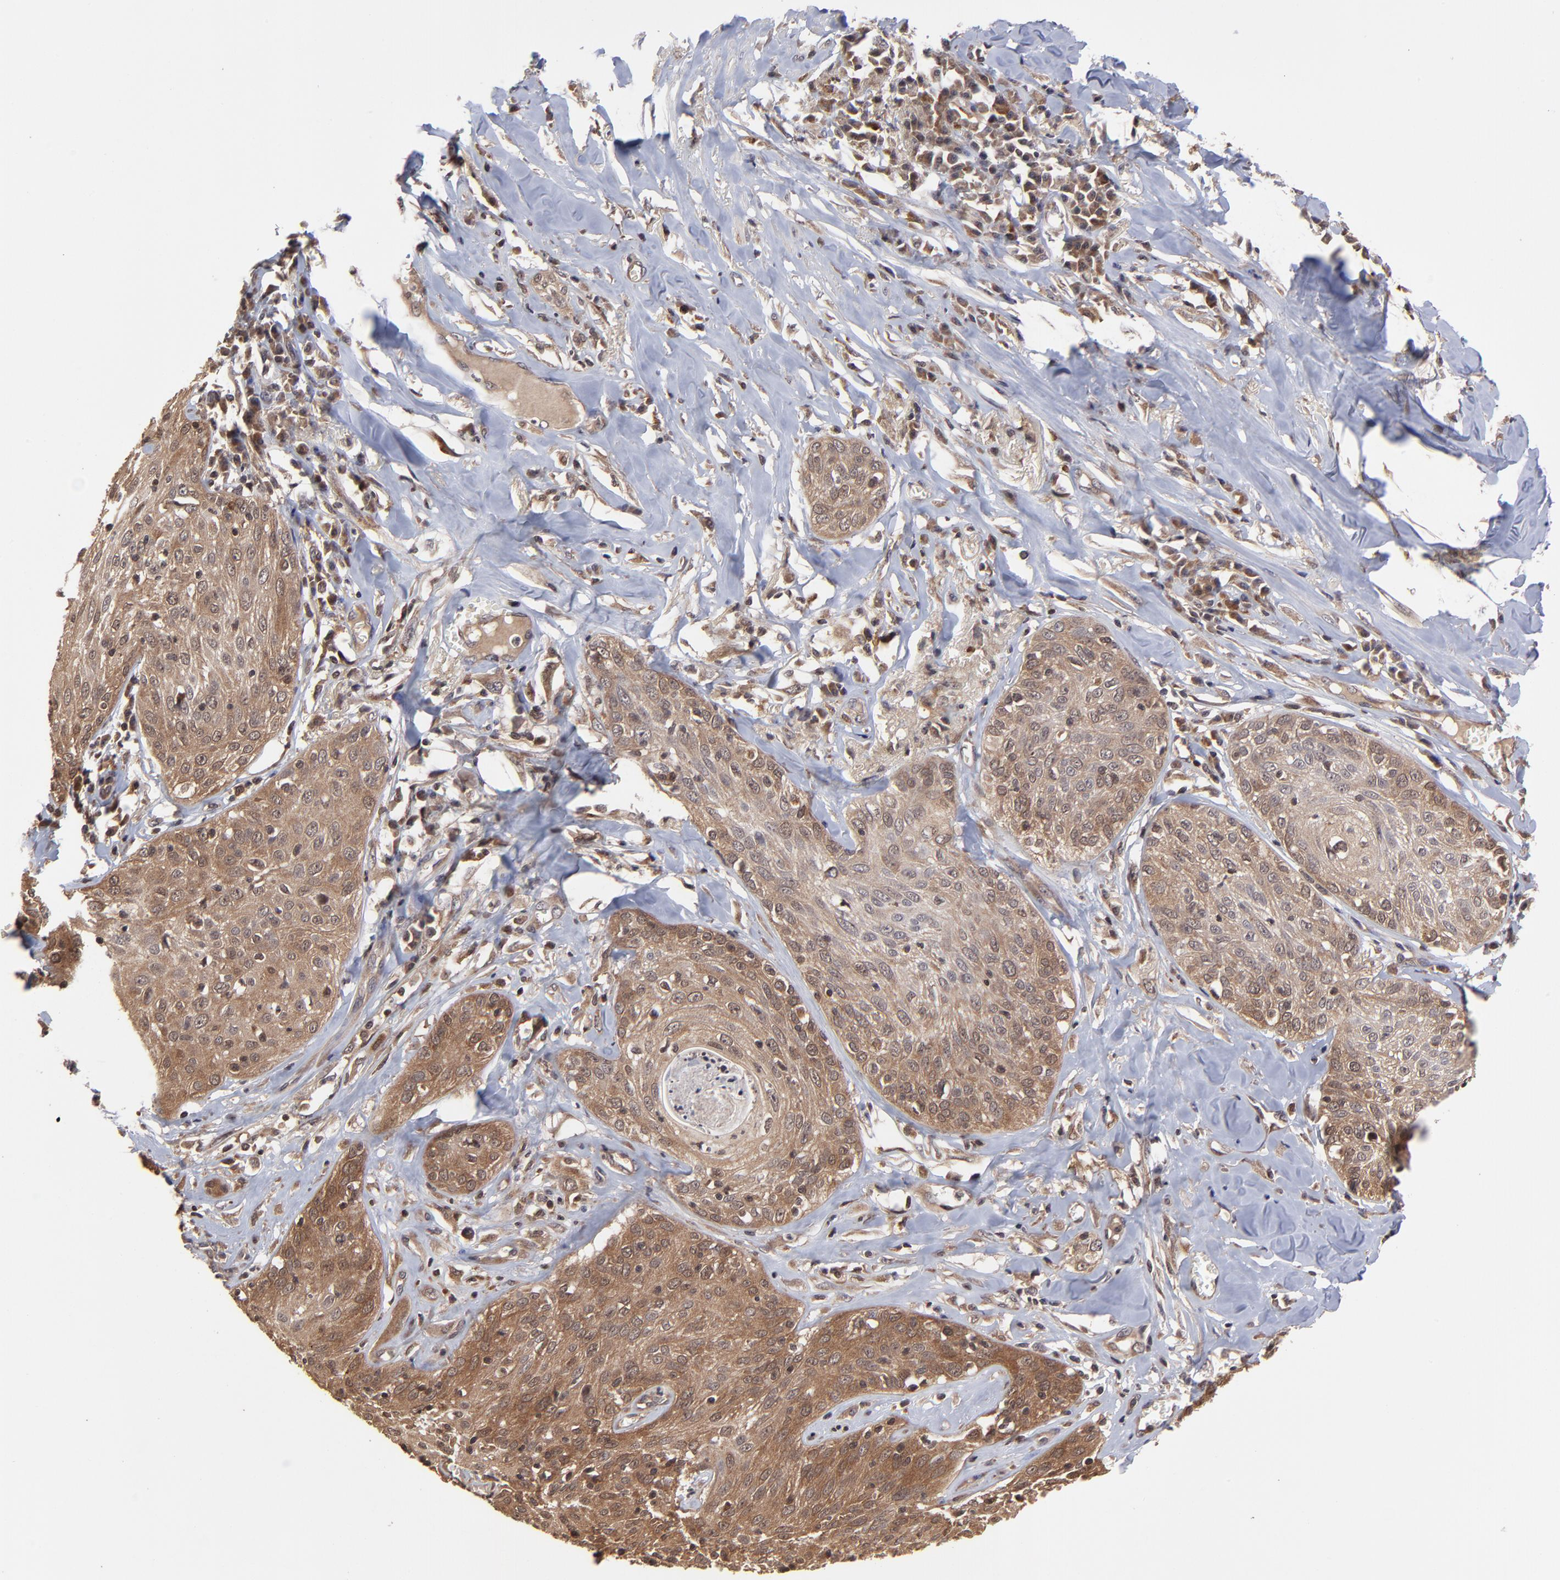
{"staining": {"intensity": "moderate", "quantity": ">75%", "location": "cytoplasmic/membranous"}, "tissue": "skin cancer", "cell_type": "Tumor cells", "image_type": "cancer", "snomed": [{"axis": "morphology", "description": "Squamous cell carcinoma, NOS"}, {"axis": "topography", "description": "Skin"}], "caption": "High-power microscopy captured an immunohistochemistry histopathology image of squamous cell carcinoma (skin), revealing moderate cytoplasmic/membranous staining in approximately >75% of tumor cells.", "gene": "UBE2L6", "patient": {"sex": "male", "age": 65}}